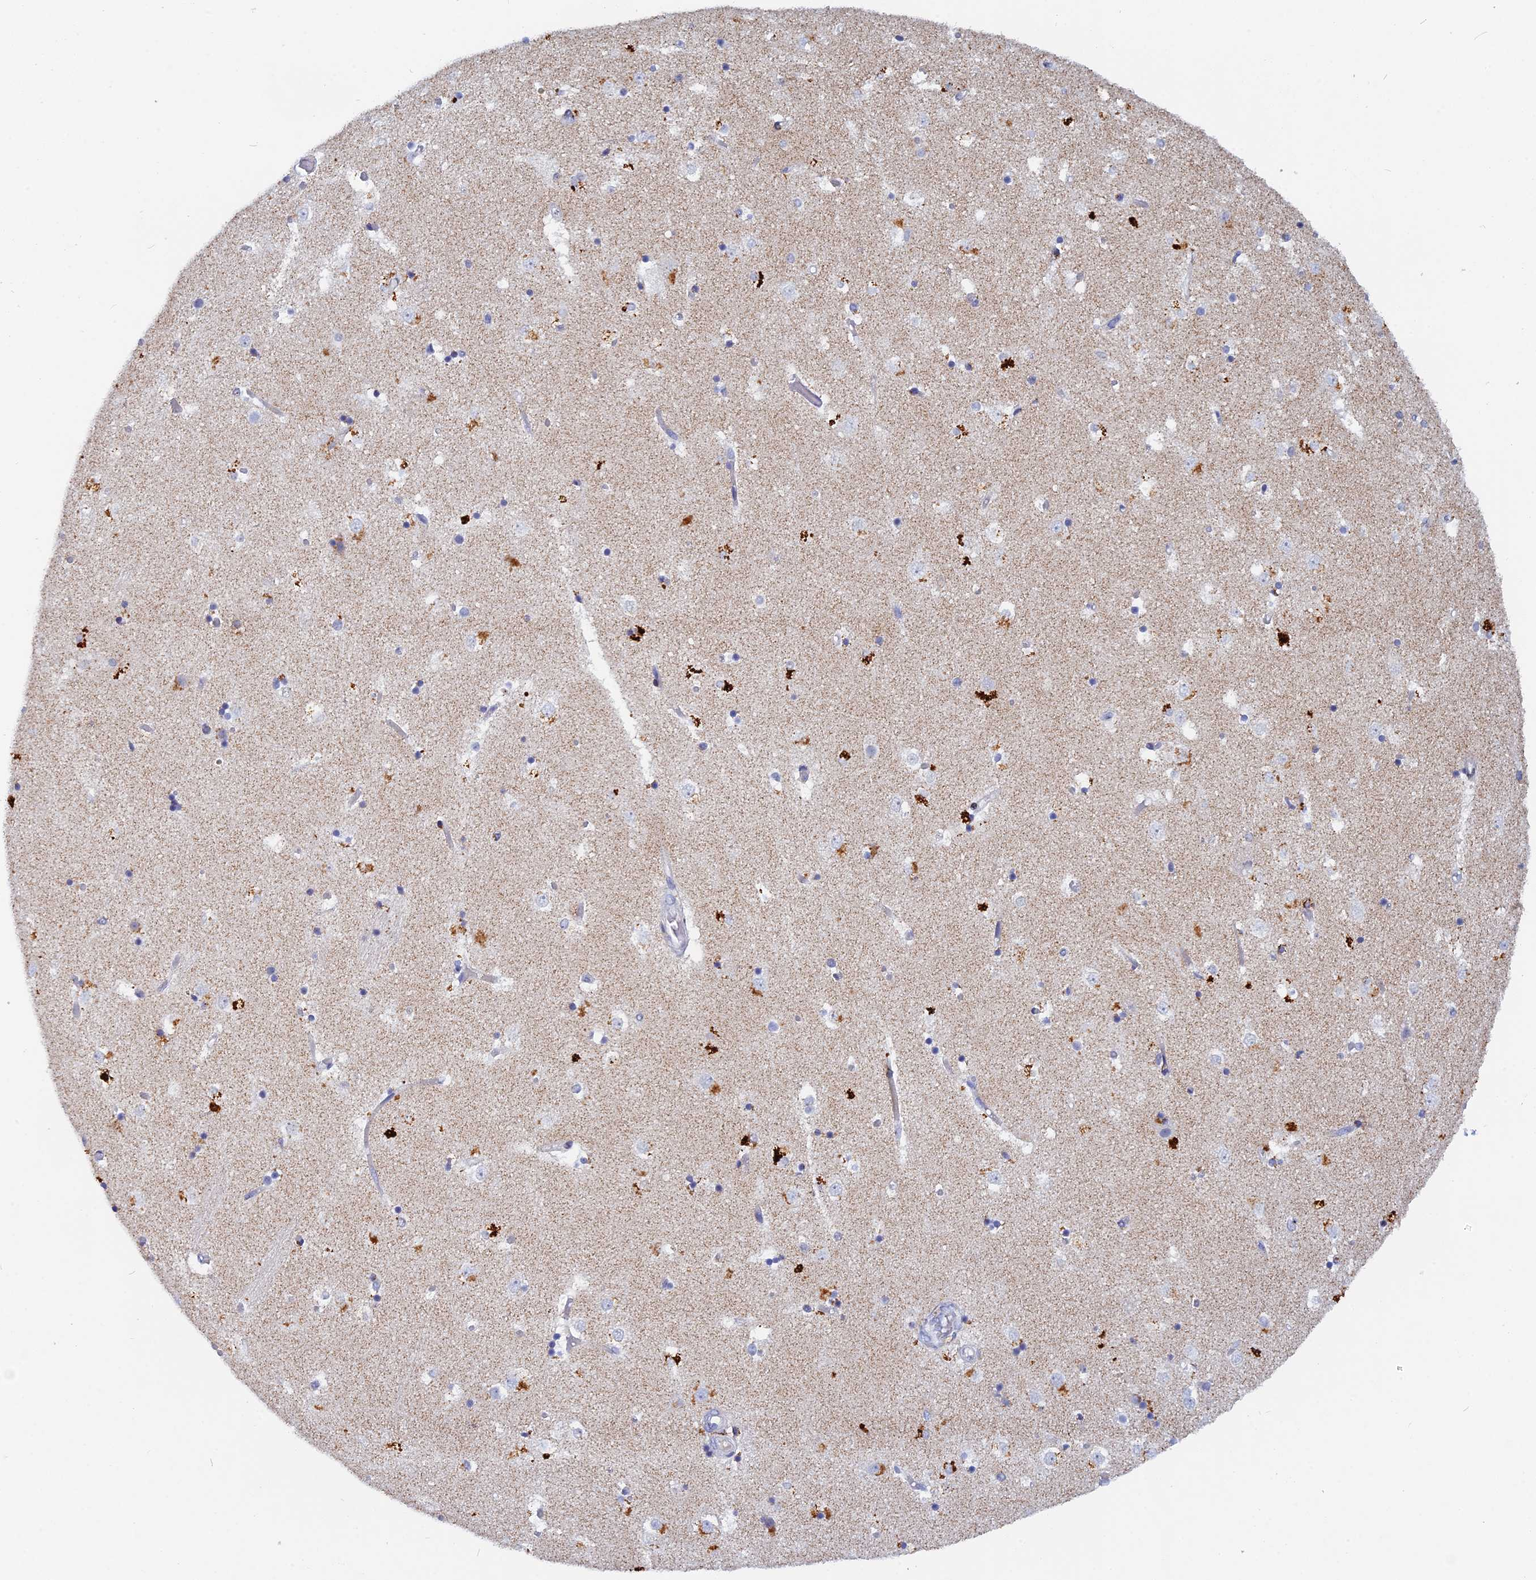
{"staining": {"intensity": "negative", "quantity": "none", "location": "none"}, "tissue": "caudate", "cell_type": "Glial cells", "image_type": "normal", "snomed": [{"axis": "morphology", "description": "Normal tissue, NOS"}, {"axis": "topography", "description": "Lateral ventricle wall"}], "caption": "A high-resolution image shows immunohistochemistry (IHC) staining of normal caudate, which displays no significant staining in glial cells.", "gene": "ACP7", "patient": {"sex": "female", "age": 52}}